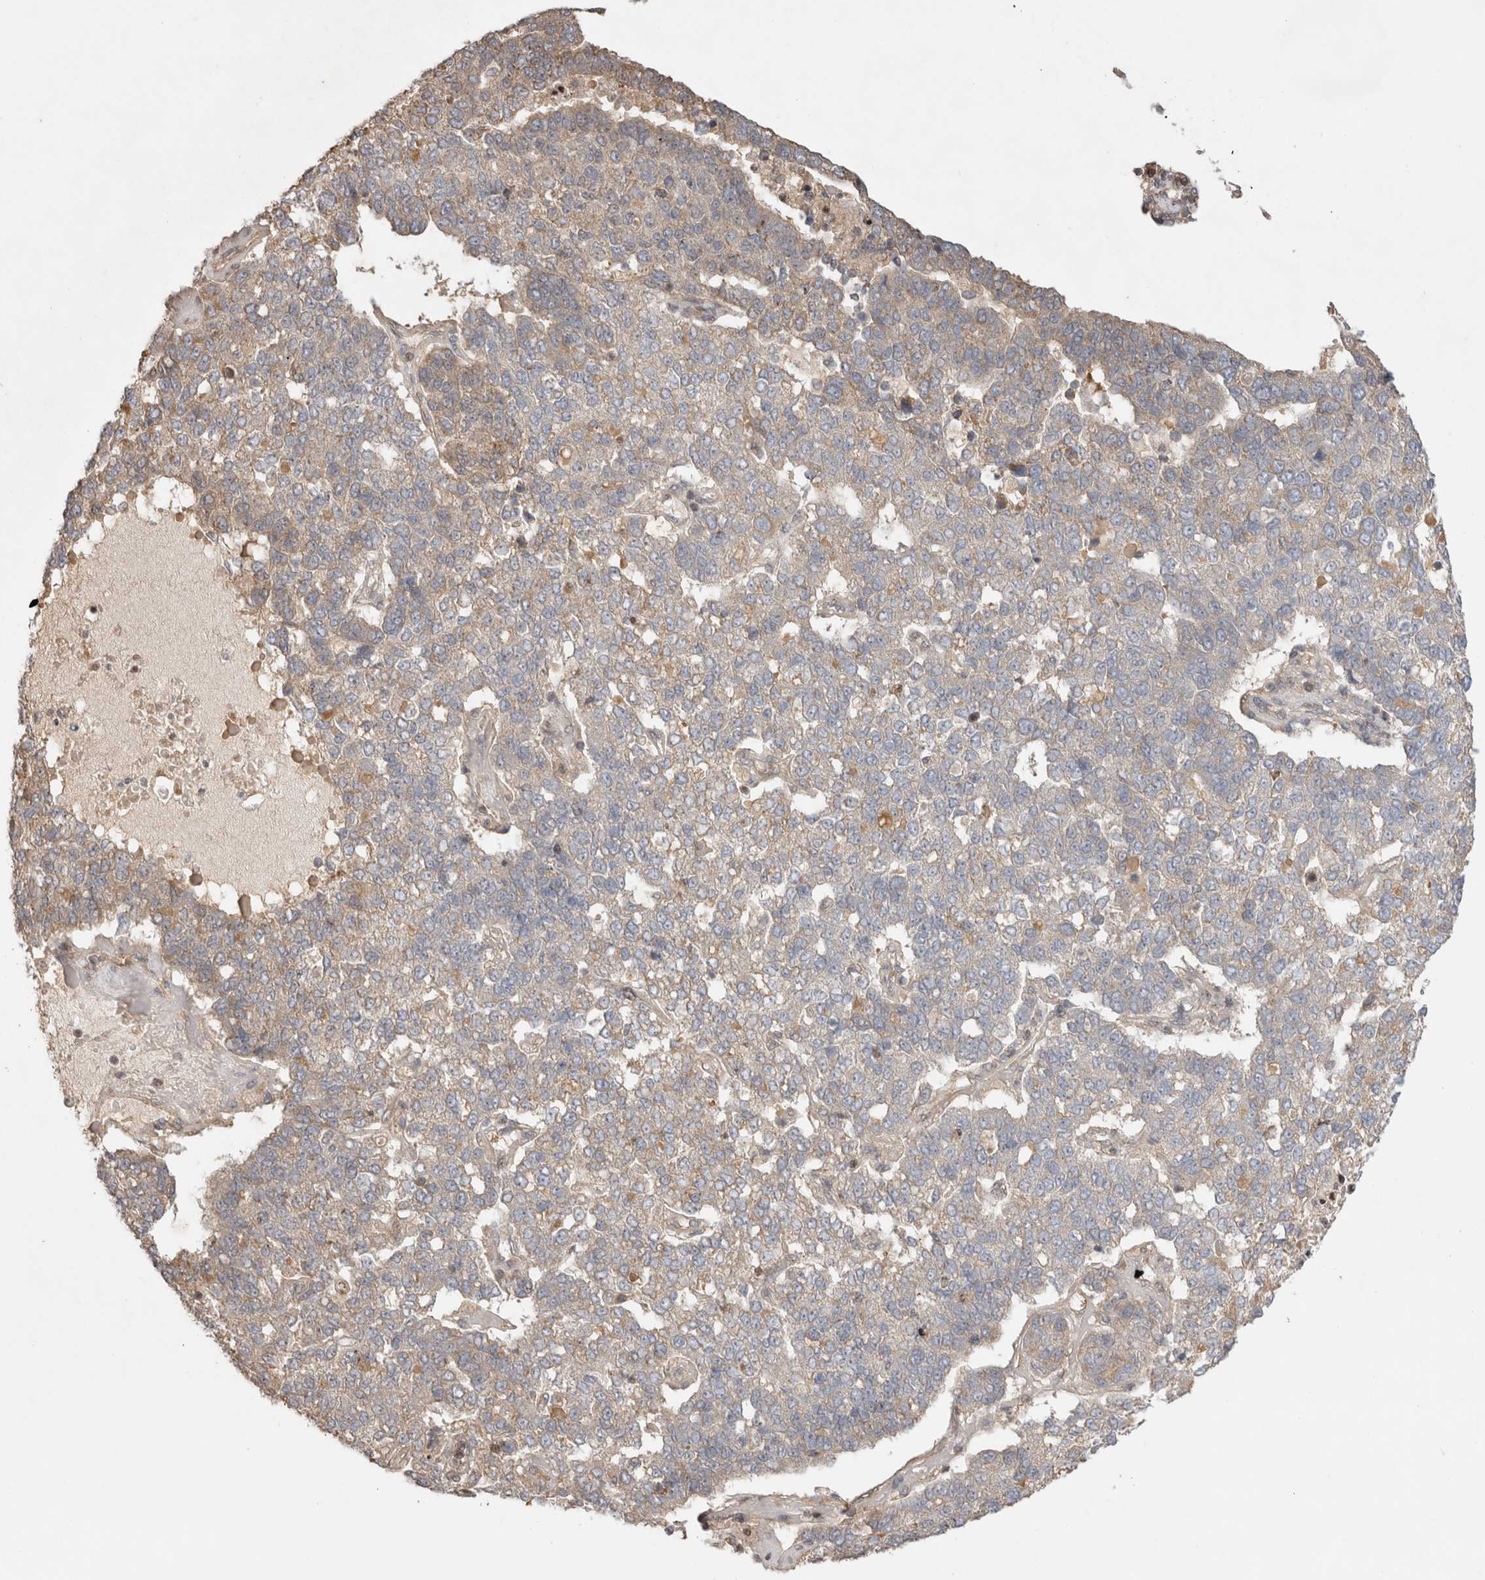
{"staining": {"intensity": "weak", "quantity": "25%-75%", "location": "cytoplasmic/membranous"}, "tissue": "pancreatic cancer", "cell_type": "Tumor cells", "image_type": "cancer", "snomed": [{"axis": "morphology", "description": "Adenocarcinoma, NOS"}, {"axis": "topography", "description": "Pancreas"}], "caption": "Pancreatic adenocarcinoma was stained to show a protein in brown. There is low levels of weak cytoplasmic/membranous expression in approximately 25%-75% of tumor cells. The protein of interest is stained brown, and the nuclei are stained in blue (DAB (3,3'-diaminobenzidine) IHC with brightfield microscopy, high magnification).", "gene": "EIF2AK1", "patient": {"sex": "female", "age": 61}}